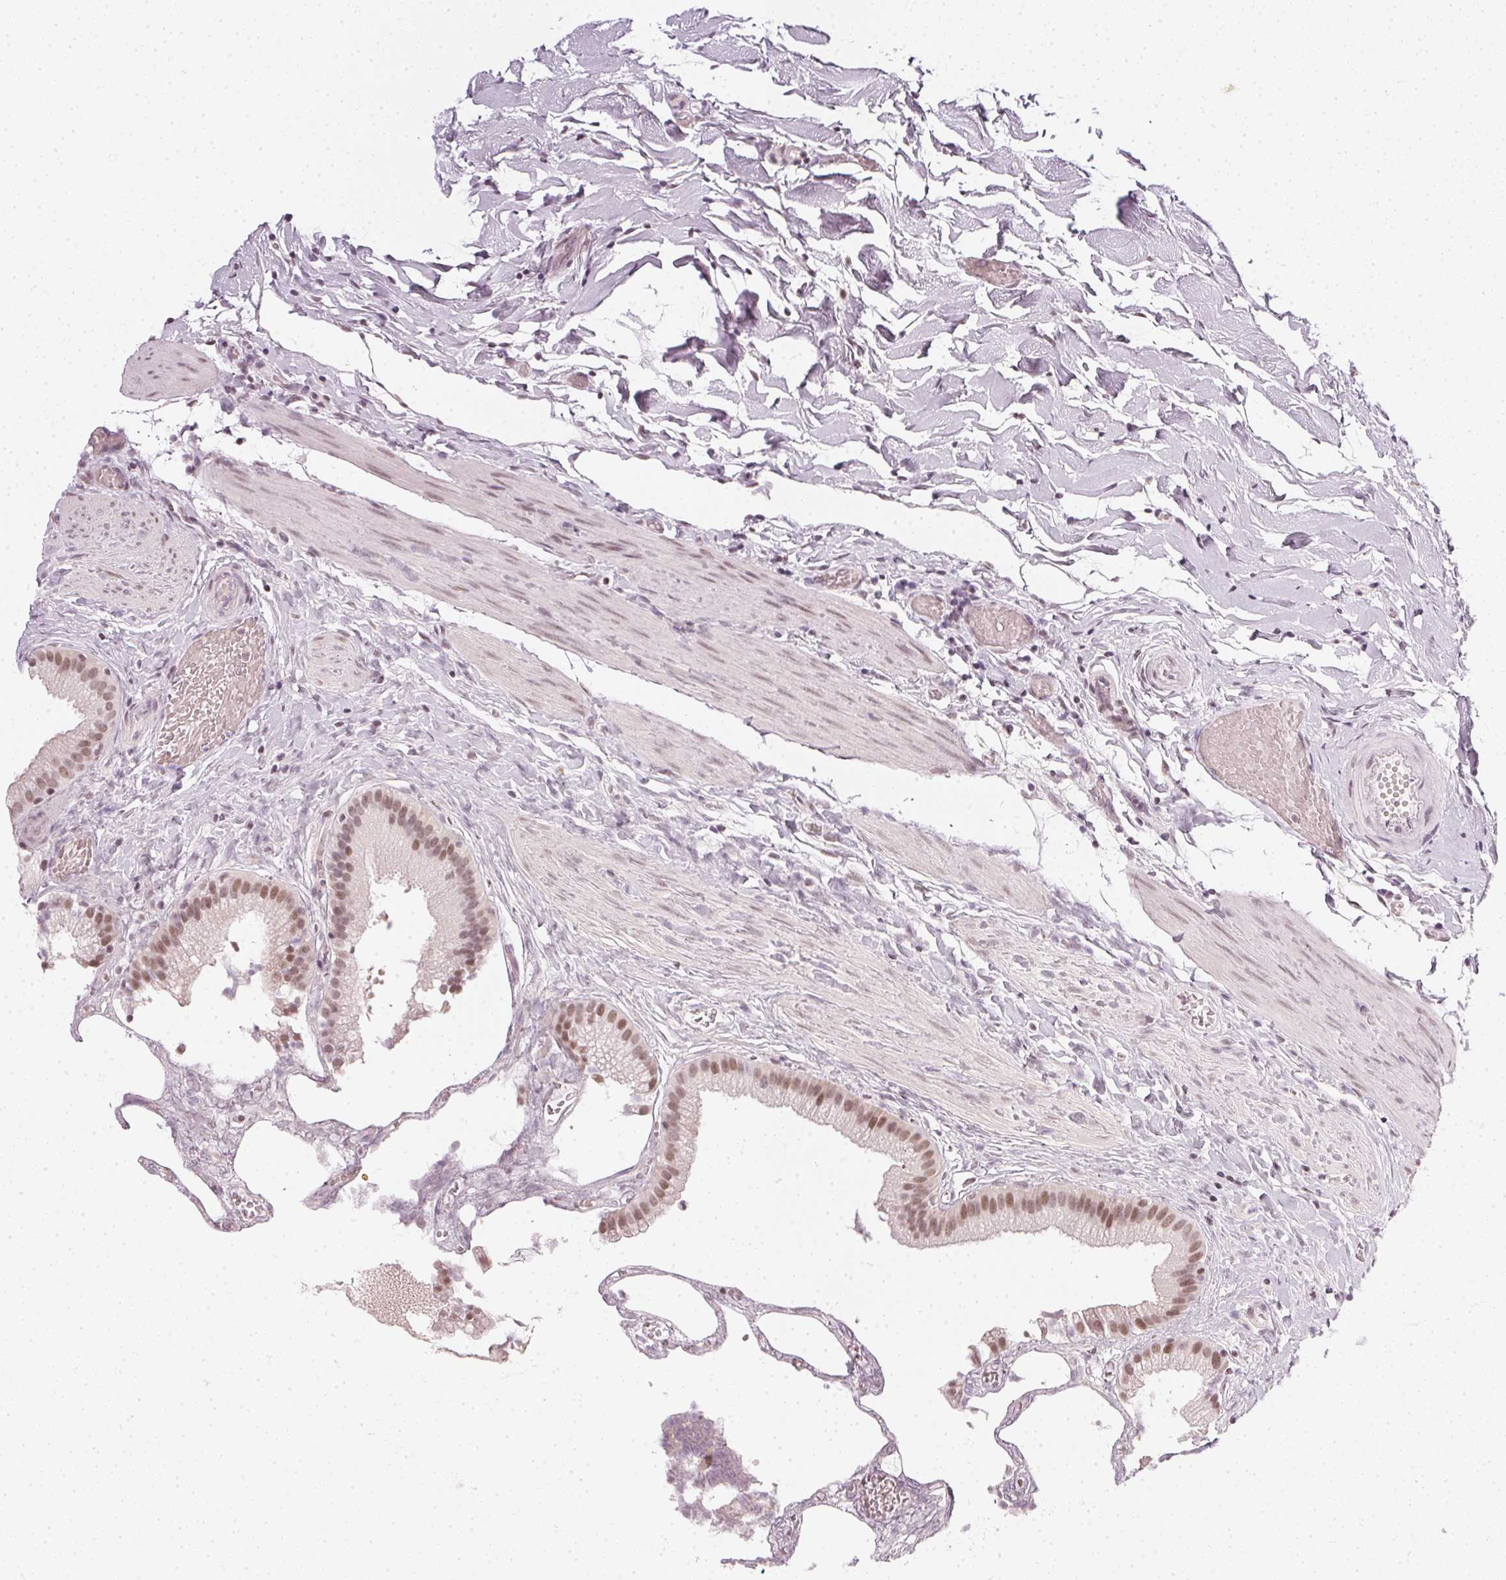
{"staining": {"intensity": "moderate", "quantity": ">75%", "location": "nuclear"}, "tissue": "gallbladder", "cell_type": "Glandular cells", "image_type": "normal", "snomed": [{"axis": "morphology", "description": "Normal tissue, NOS"}, {"axis": "topography", "description": "Gallbladder"}], "caption": "This is a histology image of immunohistochemistry (IHC) staining of normal gallbladder, which shows moderate expression in the nuclear of glandular cells.", "gene": "DNAJC6", "patient": {"sex": "female", "age": 63}}